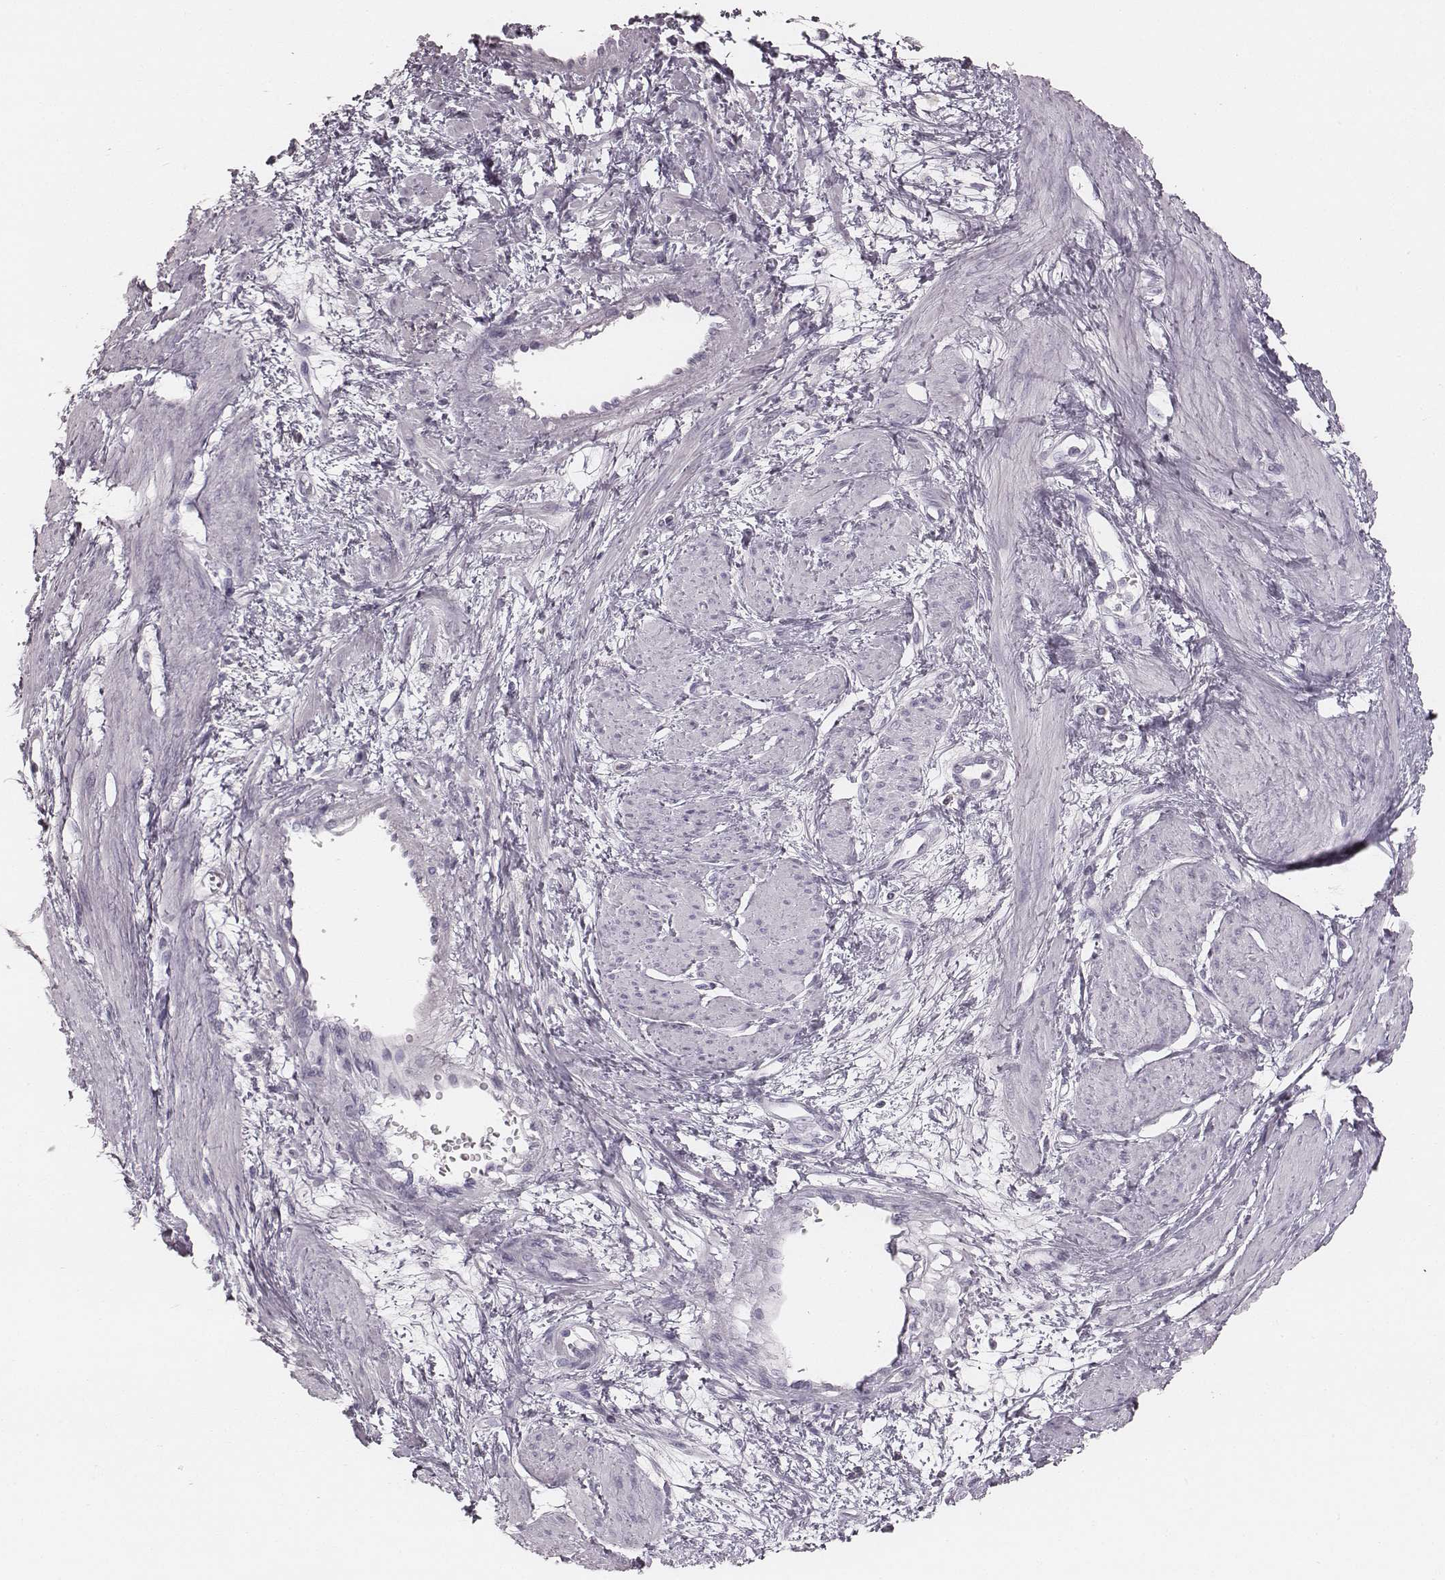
{"staining": {"intensity": "negative", "quantity": "none", "location": "none"}, "tissue": "smooth muscle", "cell_type": "Smooth muscle cells", "image_type": "normal", "snomed": [{"axis": "morphology", "description": "Normal tissue, NOS"}, {"axis": "topography", "description": "Smooth muscle"}, {"axis": "topography", "description": "Uterus"}], "caption": "A high-resolution photomicrograph shows immunohistochemistry (IHC) staining of unremarkable smooth muscle, which exhibits no significant positivity in smooth muscle cells.", "gene": "ENSG00000285837", "patient": {"sex": "female", "age": 39}}